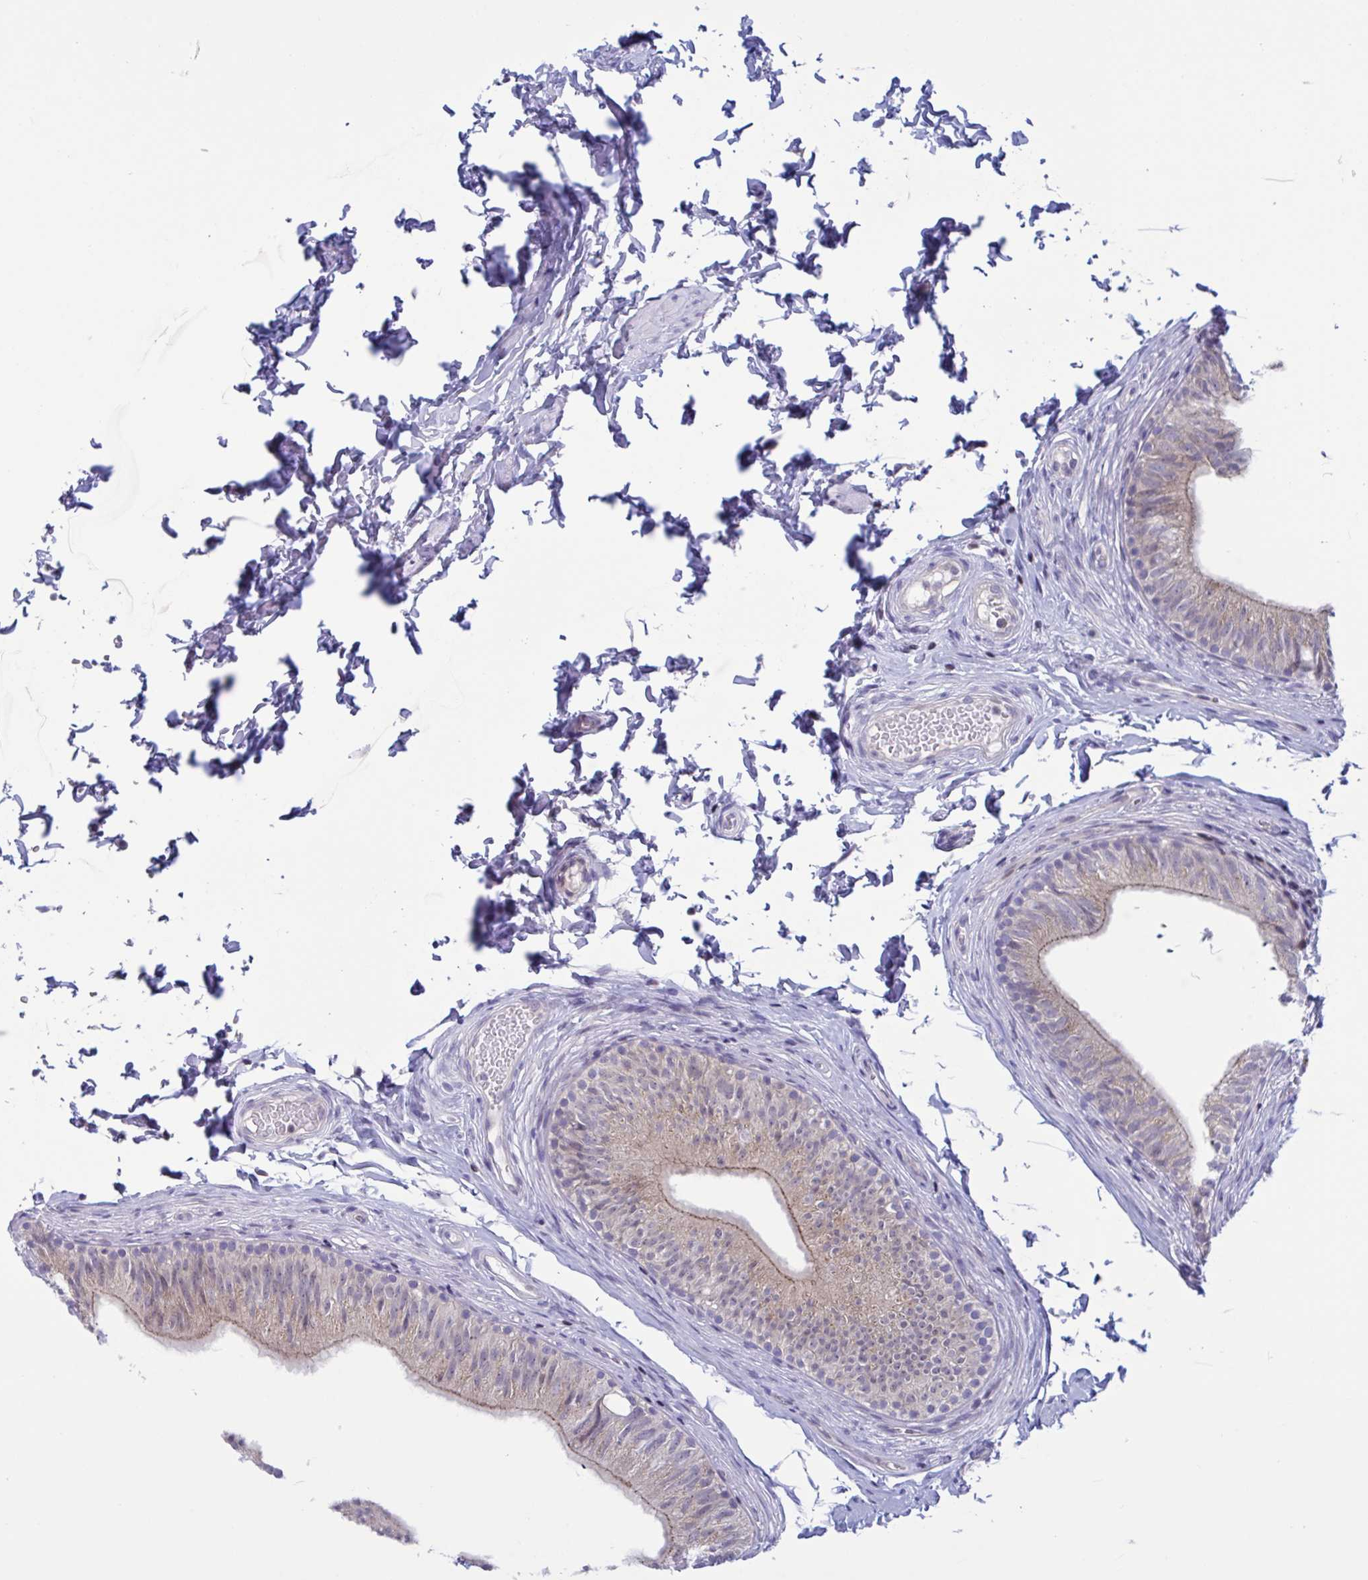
{"staining": {"intensity": "weak", "quantity": "25%-75%", "location": "cytoplasmic/membranous"}, "tissue": "epididymis", "cell_type": "Glandular cells", "image_type": "normal", "snomed": [{"axis": "morphology", "description": "Normal tissue, NOS"}, {"axis": "topography", "description": "Epididymis, spermatic cord, NOS"}, {"axis": "topography", "description": "Epididymis"}, {"axis": "topography", "description": "Peripheral nerve tissue"}], "caption": "IHC micrograph of benign human epididymis stained for a protein (brown), which reveals low levels of weak cytoplasmic/membranous staining in approximately 25%-75% of glandular cells.", "gene": "SNX11", "patient": {"sex": "male", "age": 29}}